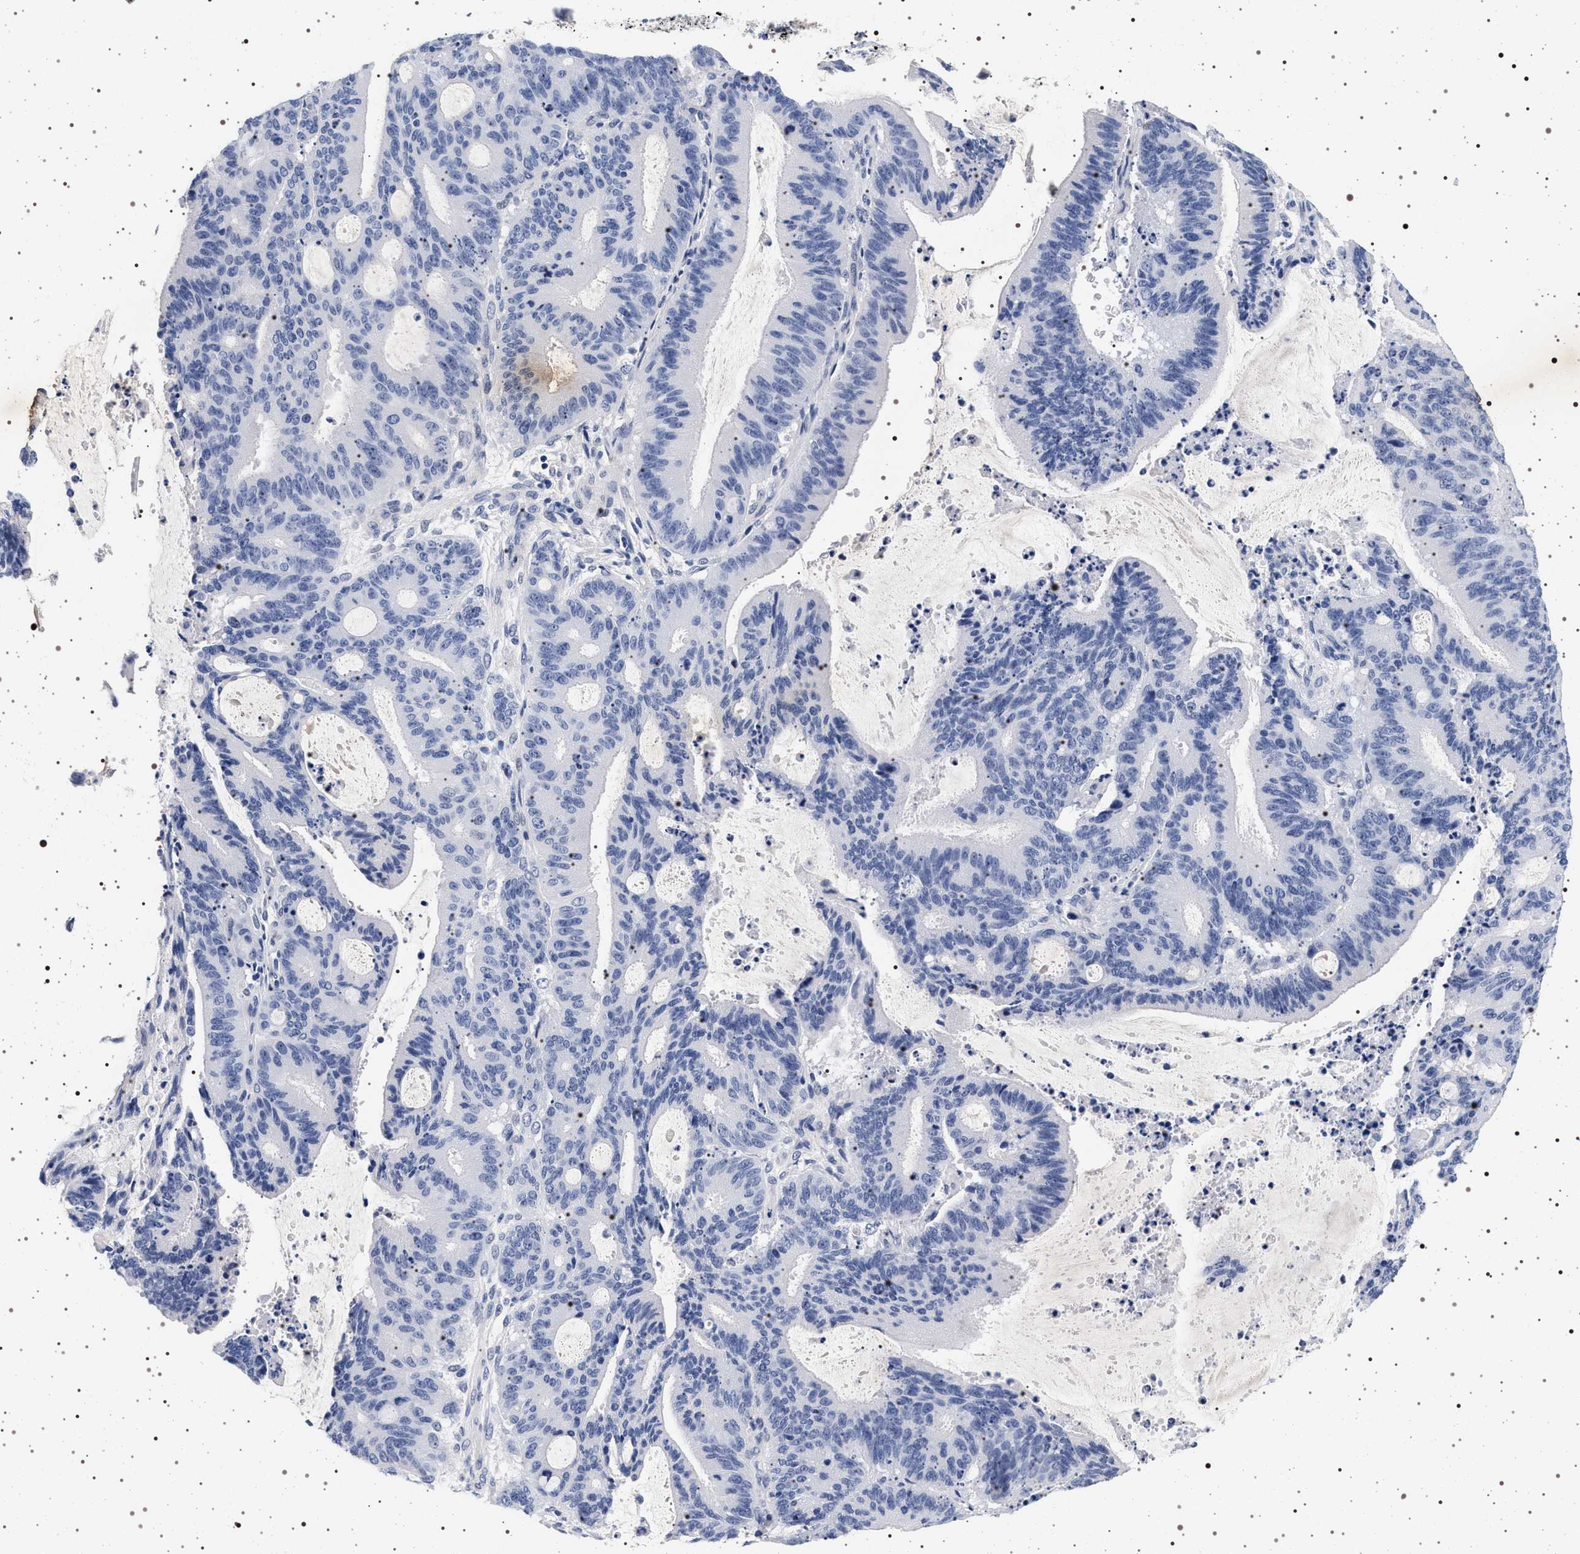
{"staining": {"intensity": "negative", "quantity": "none", "location": "none"}, "tissue": "liver cancer", "cell_type": "Tumor cells", "image_type": "cancer", "snomed": [{"axis": "morphology", "description": "Cholangiocarcinoma"}, {"axis": "topography", "description": "Liver"}], "caption": "Tumor cells show no significant staining in cholangiocarcinoma (liver).", "gene": "MAPK10", "patient": {"sex": "female", "age": 73}}